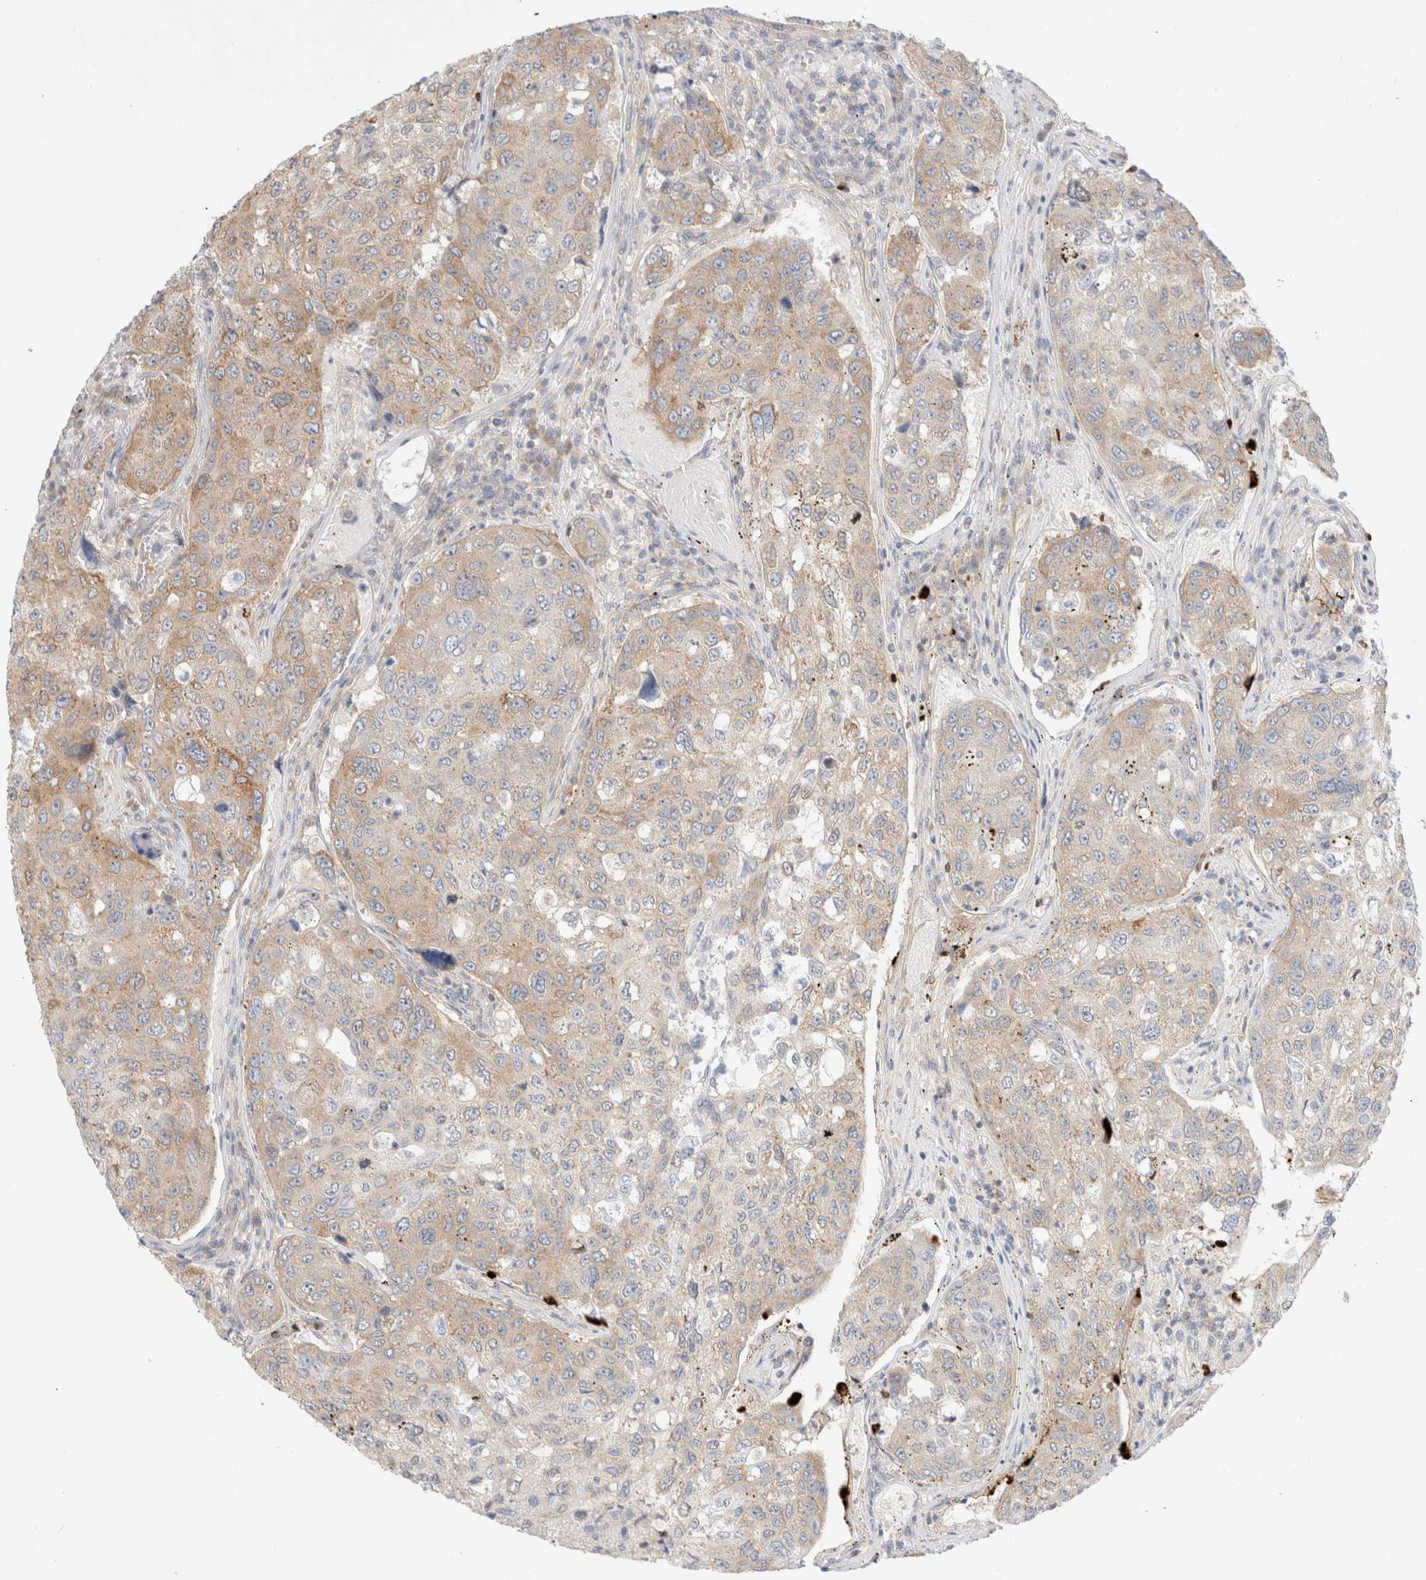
{"staining": {"intensity": "moderate", "quantity": "25%-75%", "location": "cytoplasmic/membranous"}, "tissue": "urothelial cancer", "cell_type": "Tumor cells", "image_type": "cancer", "snomed": [{"axis": "morphology", "description": "Urothelial carcinoma, High grade"}, {"axis": "topography", "description": "Lymph node"}, {"axis": "topography", "description": "Urinary bladder"}], "caption": "Urothelial cancer tissue reveals moderate cytoplasmic/membranous staining in about 25%-75% of tumor cells (brown staining indicates protein expression, while blue staining denotes nuclei).", "gene": "MARK3", "patient": {"sex": "male", "age": 51}}